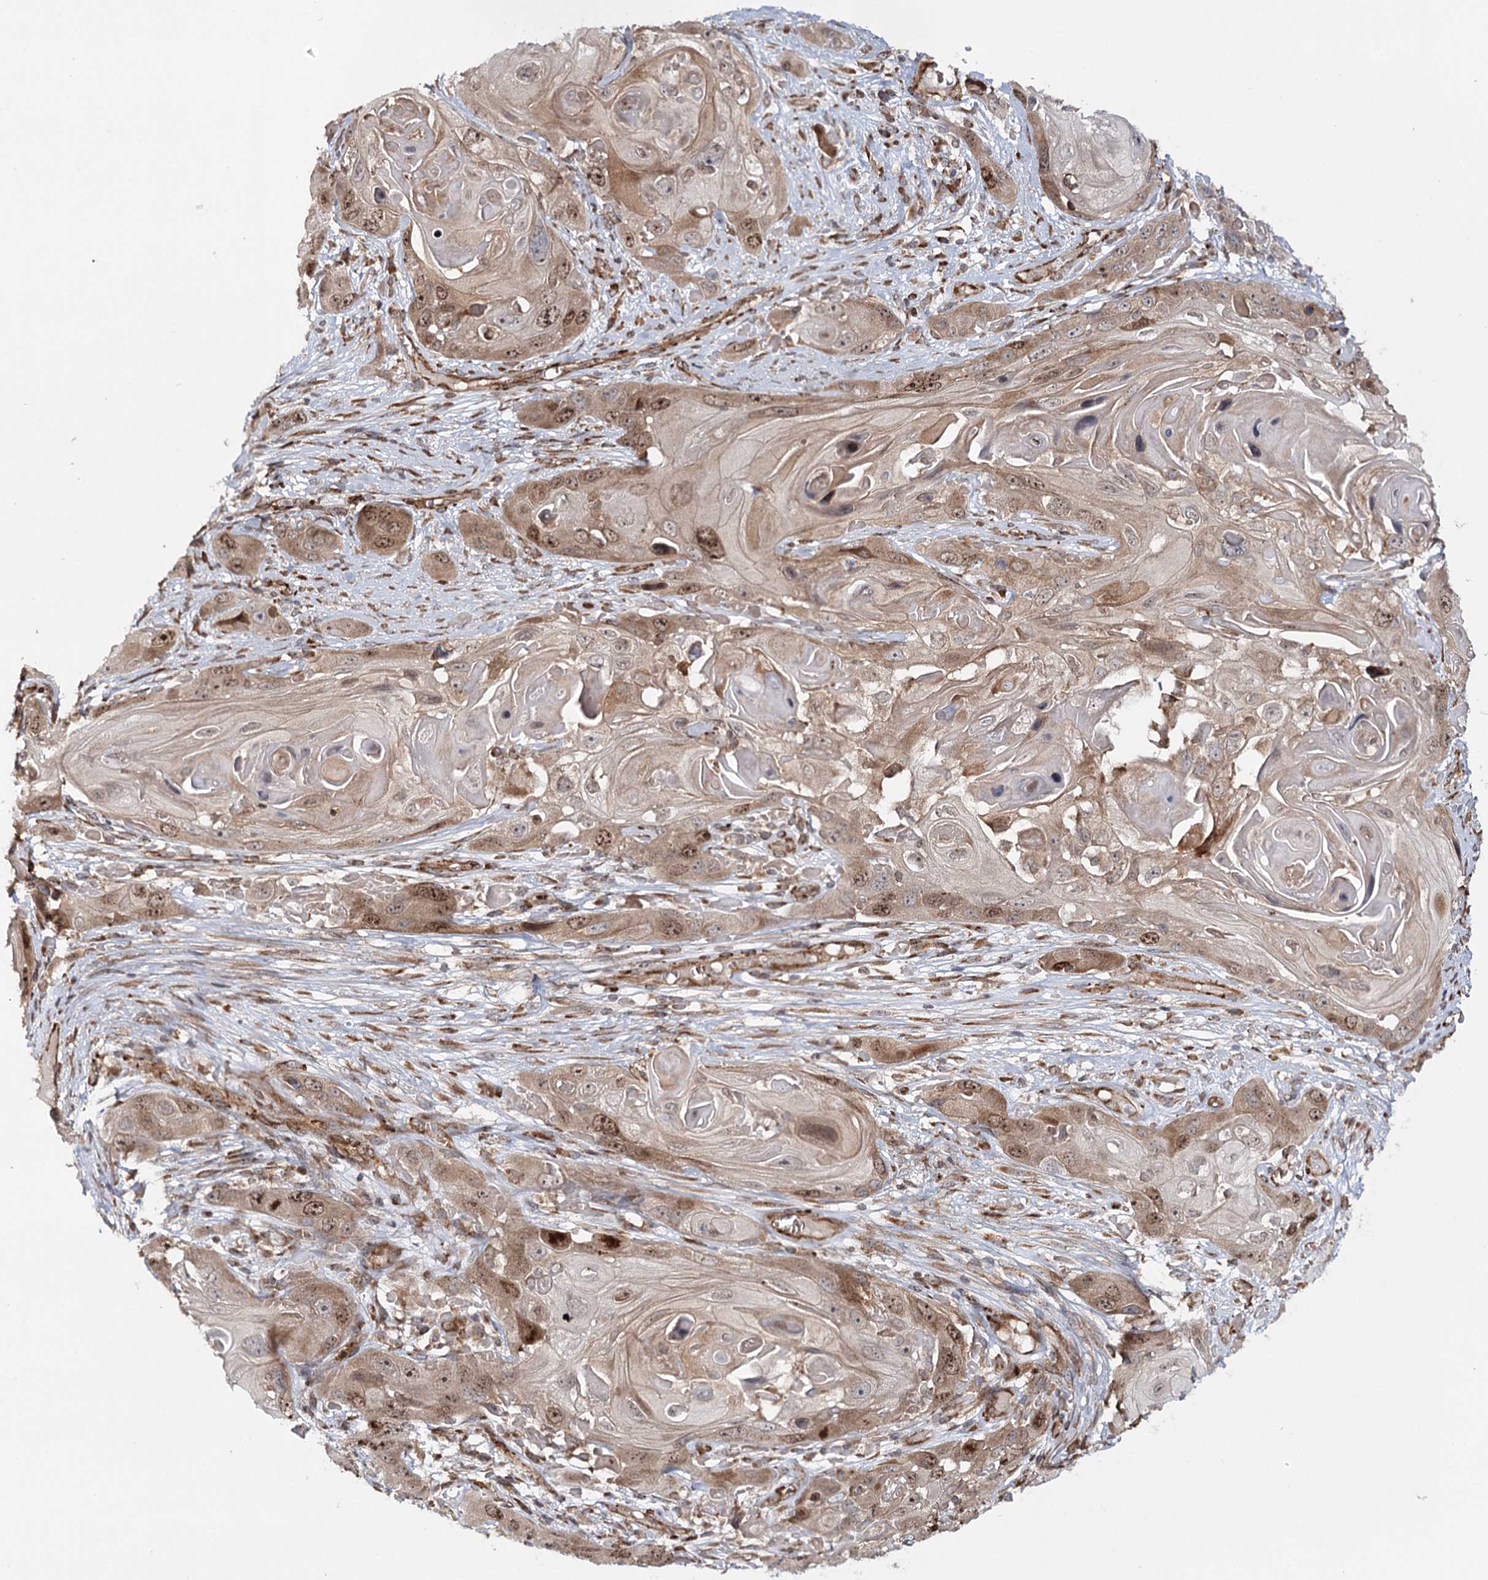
{"staining": {"intensity": "moderate", "quantity": ">75%", "location": "cytoplasmic/membranous,nuclear"}, "tissue": "skin cancer", "cell_type": "Tumor cells", "image_type": "cancer", "snomed": [{"axis": "morphology", "description": "Squamous cell carcinoma, NOS"}, {"axis": "topography", "description": "Skin"}], "caption": "Skin squamous cell carcinoma tissue displays moderate cytoplasmic/membranous and nuclear staining in about >75% of tumor cells", "gene": "MKNK1", "patient": {"sex": "male", "age": 55}}